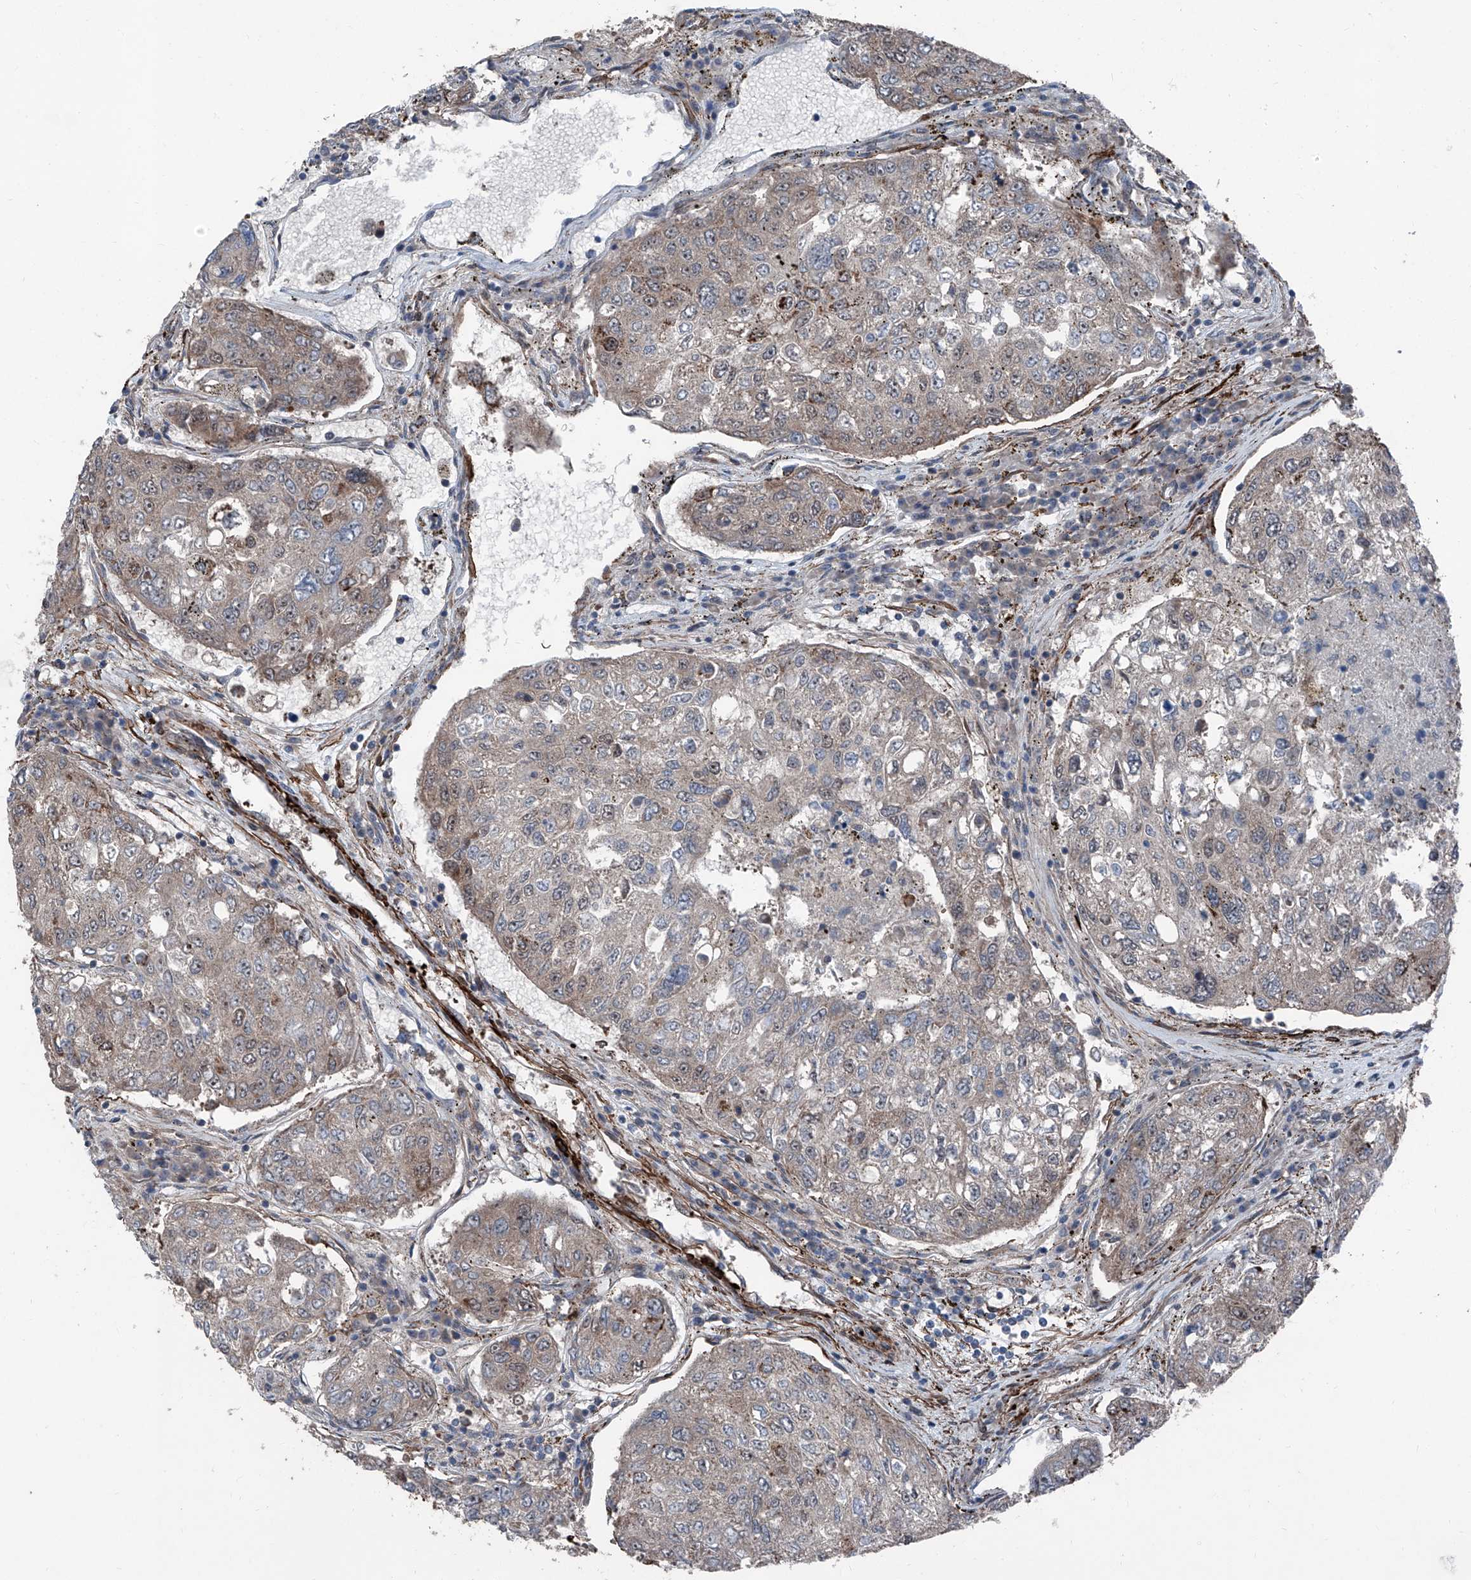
{"staining": {"intensity": "weak", "quantity": "<25%", "location": "cytoplasmic/membranous"}, "tissue": "urothelial cancer", "cell_type": "Tumor cells", "image_type": "cancer", "snomed": [{"axis": "morphology", "description": "Urothelial carcinoma, High grade"}, {"axis": "topography", "description": "Lymph node"}, {"axis": "topography", "description": "Urinary bladder"}], "caption": "IHC histopathology image of neoplastic tissue: urothelial cancer stained with DAB shows no significant protein staining in tumor cells.", "gene": "COA7", "patient": {"sex": "male", "age": 51}}